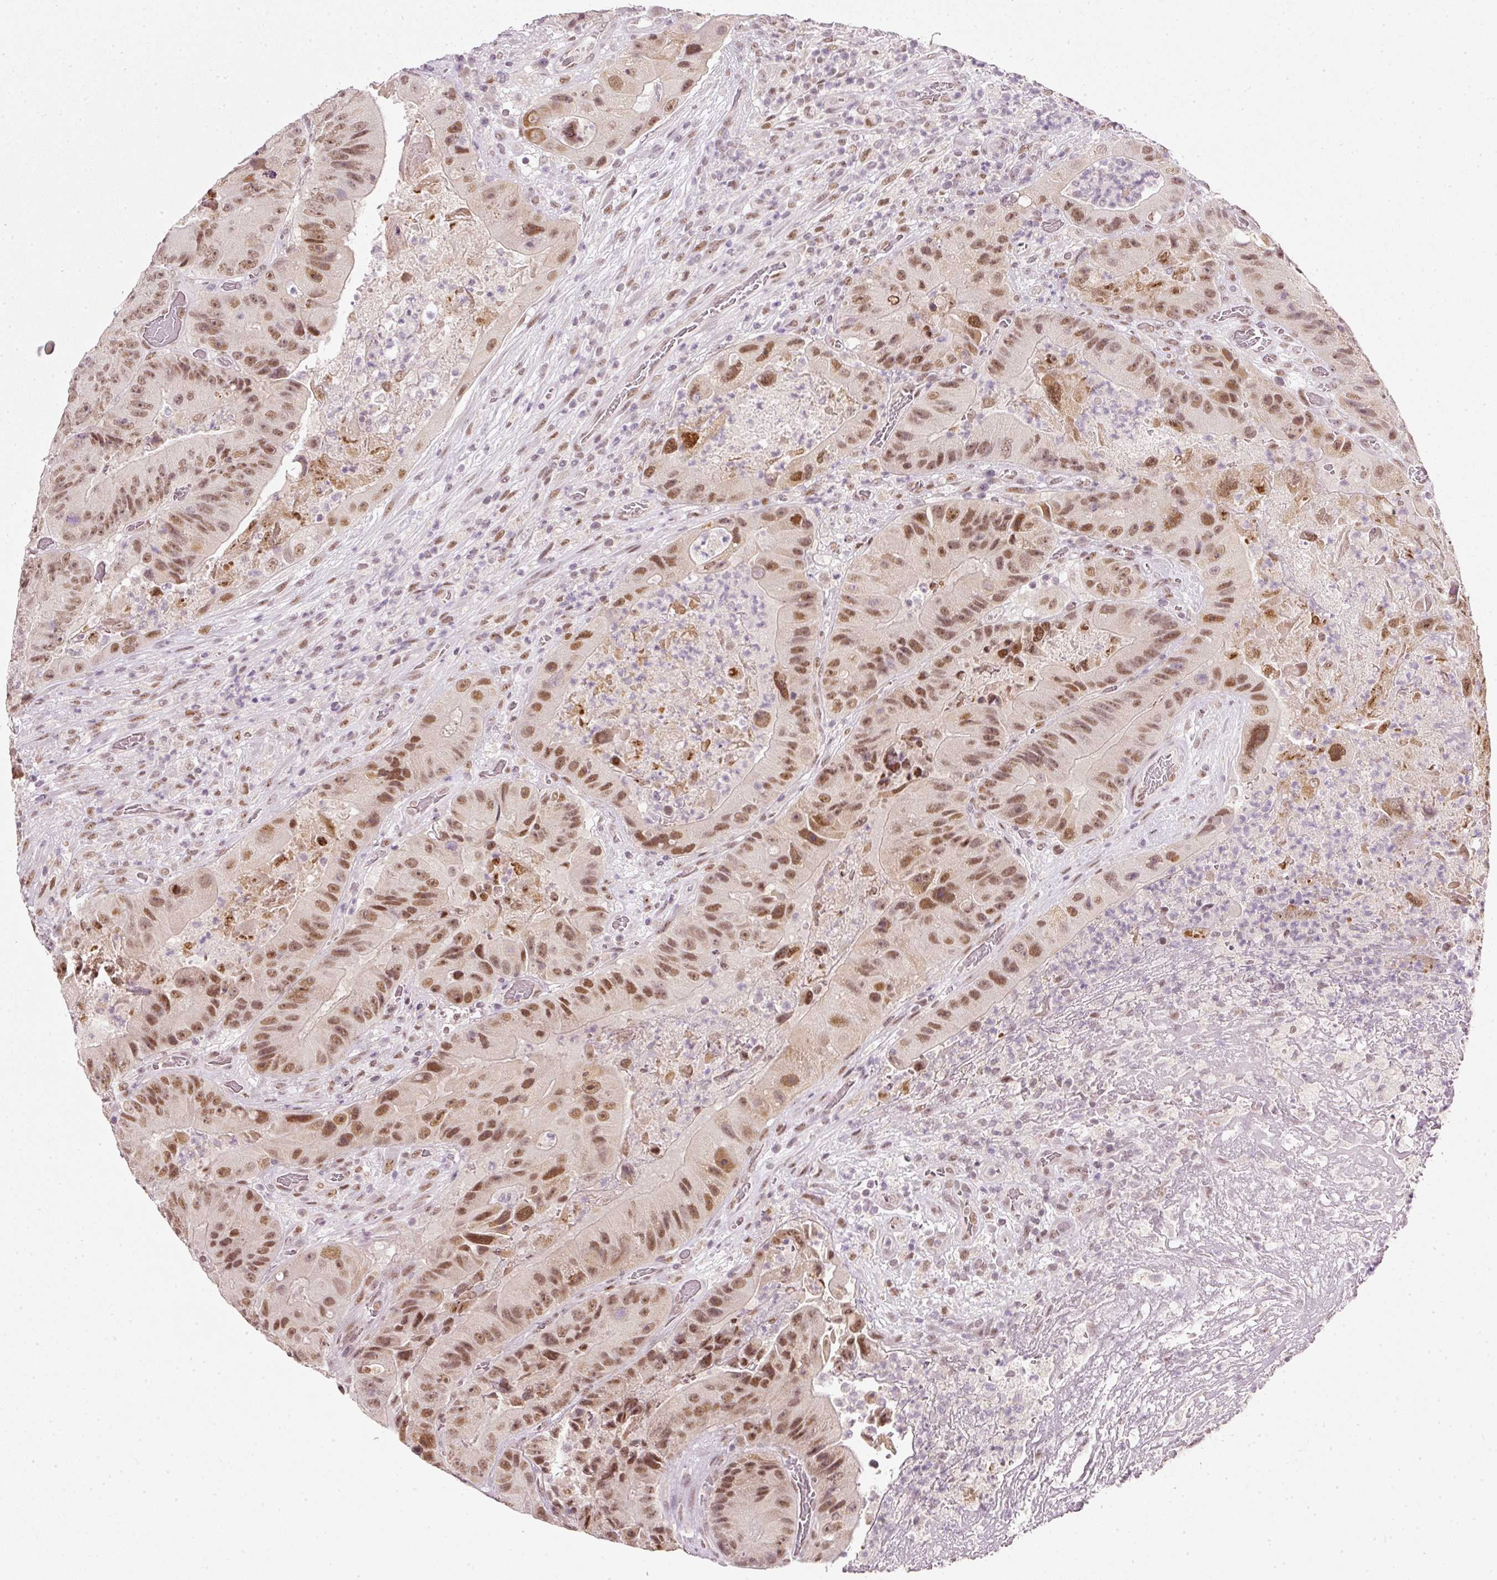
{"staining": {"intensity": "moderate", "quantity": ">75%", "location": "nuclear"}, "tissue": "colorectal cancer", "cell_type": "Tumor cells", "image_type": "cancer", "snomed": [{"axis": "morphology", "description": "Adenocarcinoma, NOS"}, {"axis": "topography", "description": "Colon"}], "caption": "Tumor cells show medium levels of moderate nuclear staining in about >75% of cells in human colorectal adenocarcinoma. The staining was performed using DAB, with brown indicating positive protein expression. Nuclei are stained blue with hematoxylin.", "gene": "FSTL3", "patient": {"sex": "female", "age": 86}}